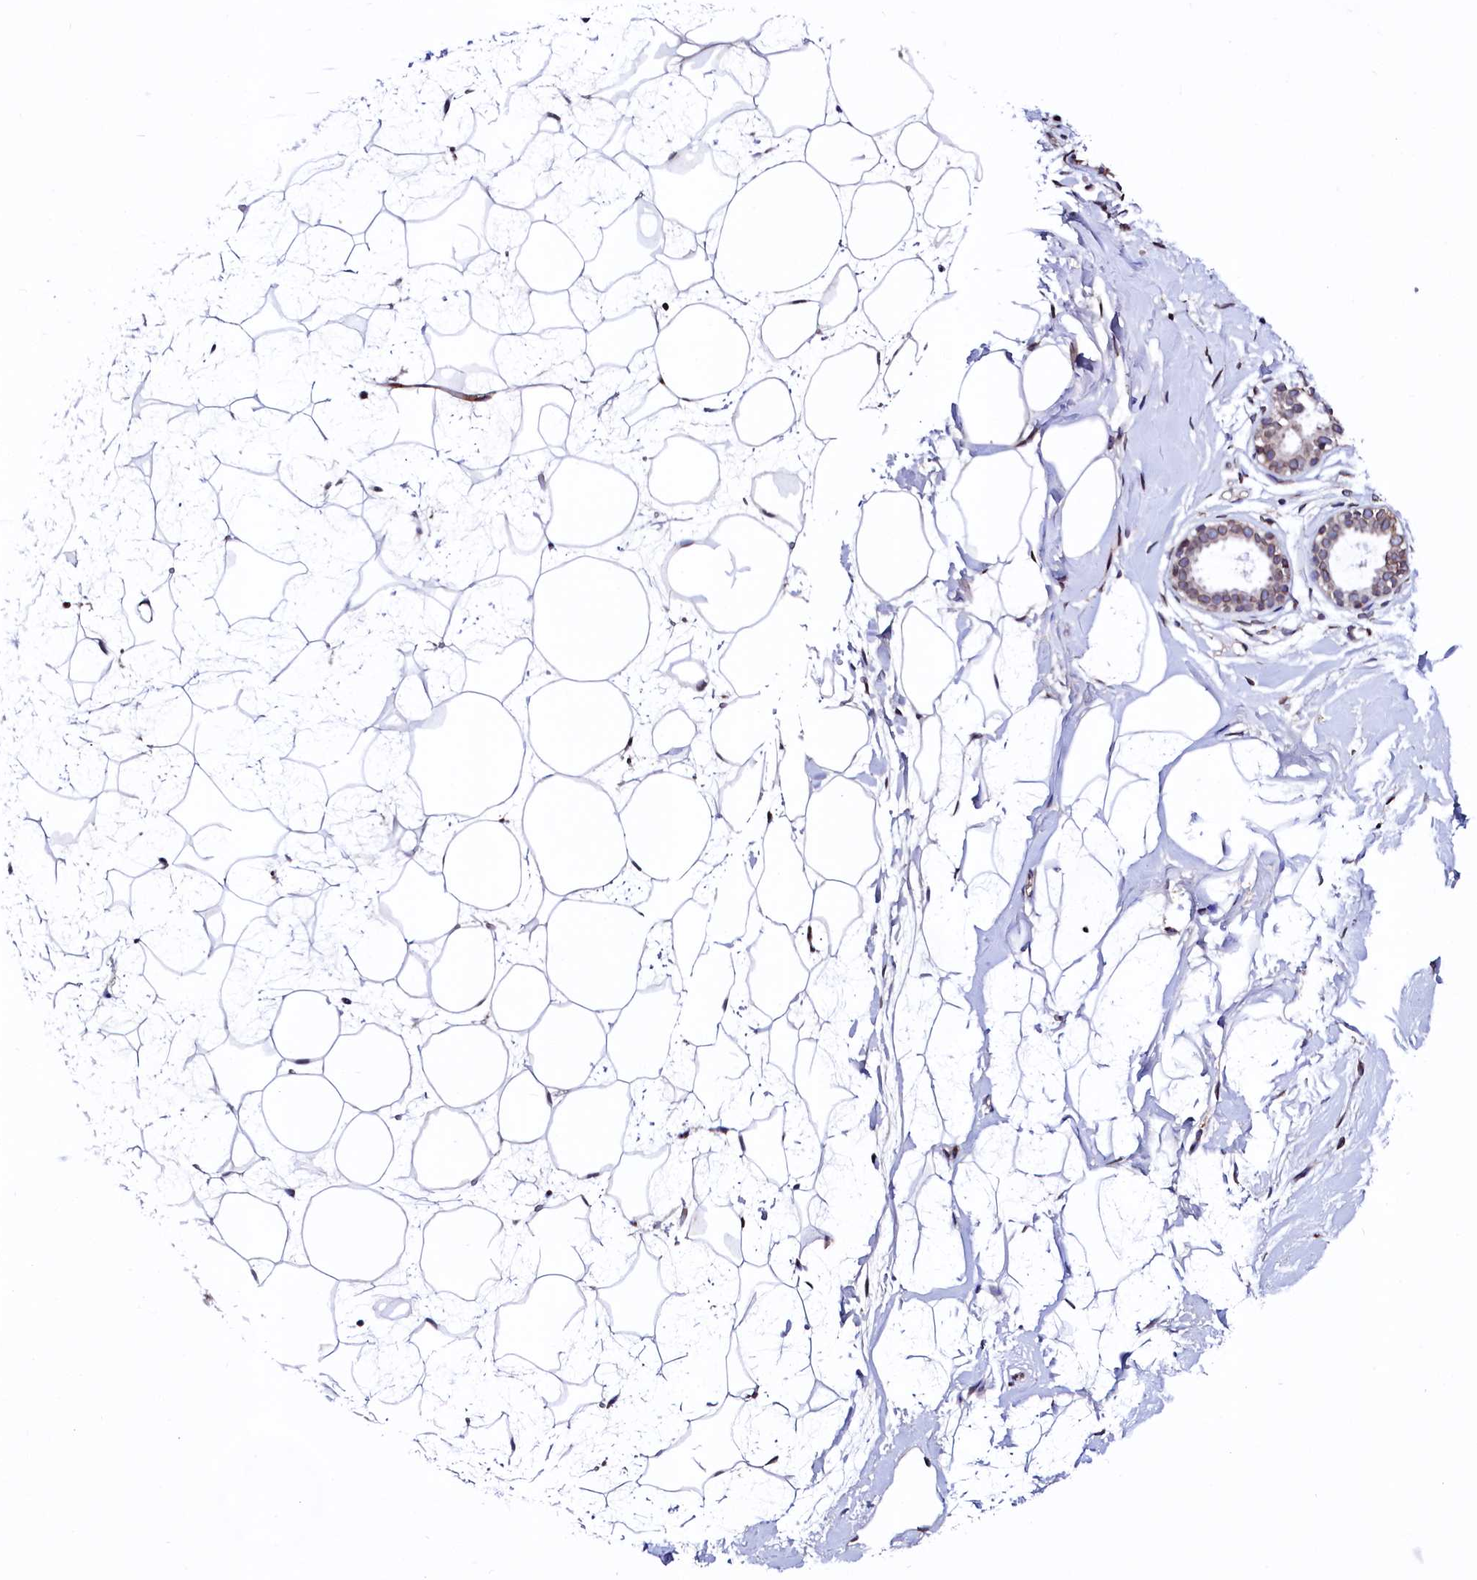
{"staining": {"intensity": "negative", "quantity": "none", "location": "none"}, "tissue": "breast", "cell_type": "Adipocytes", "image_type": "normal", "snomed": [{"axis": "morphology", "description": "Normal tissue, NOS"}, {"axis": "morphology", "description": "Adenoma, NOS"}, {"axis": "topography", "description": "Breast"}], "caption": "Adipocytes show no significant protein expression in normal breast.", "gene": "HAND1", "patient": {"sex": "female", "age": 23}}